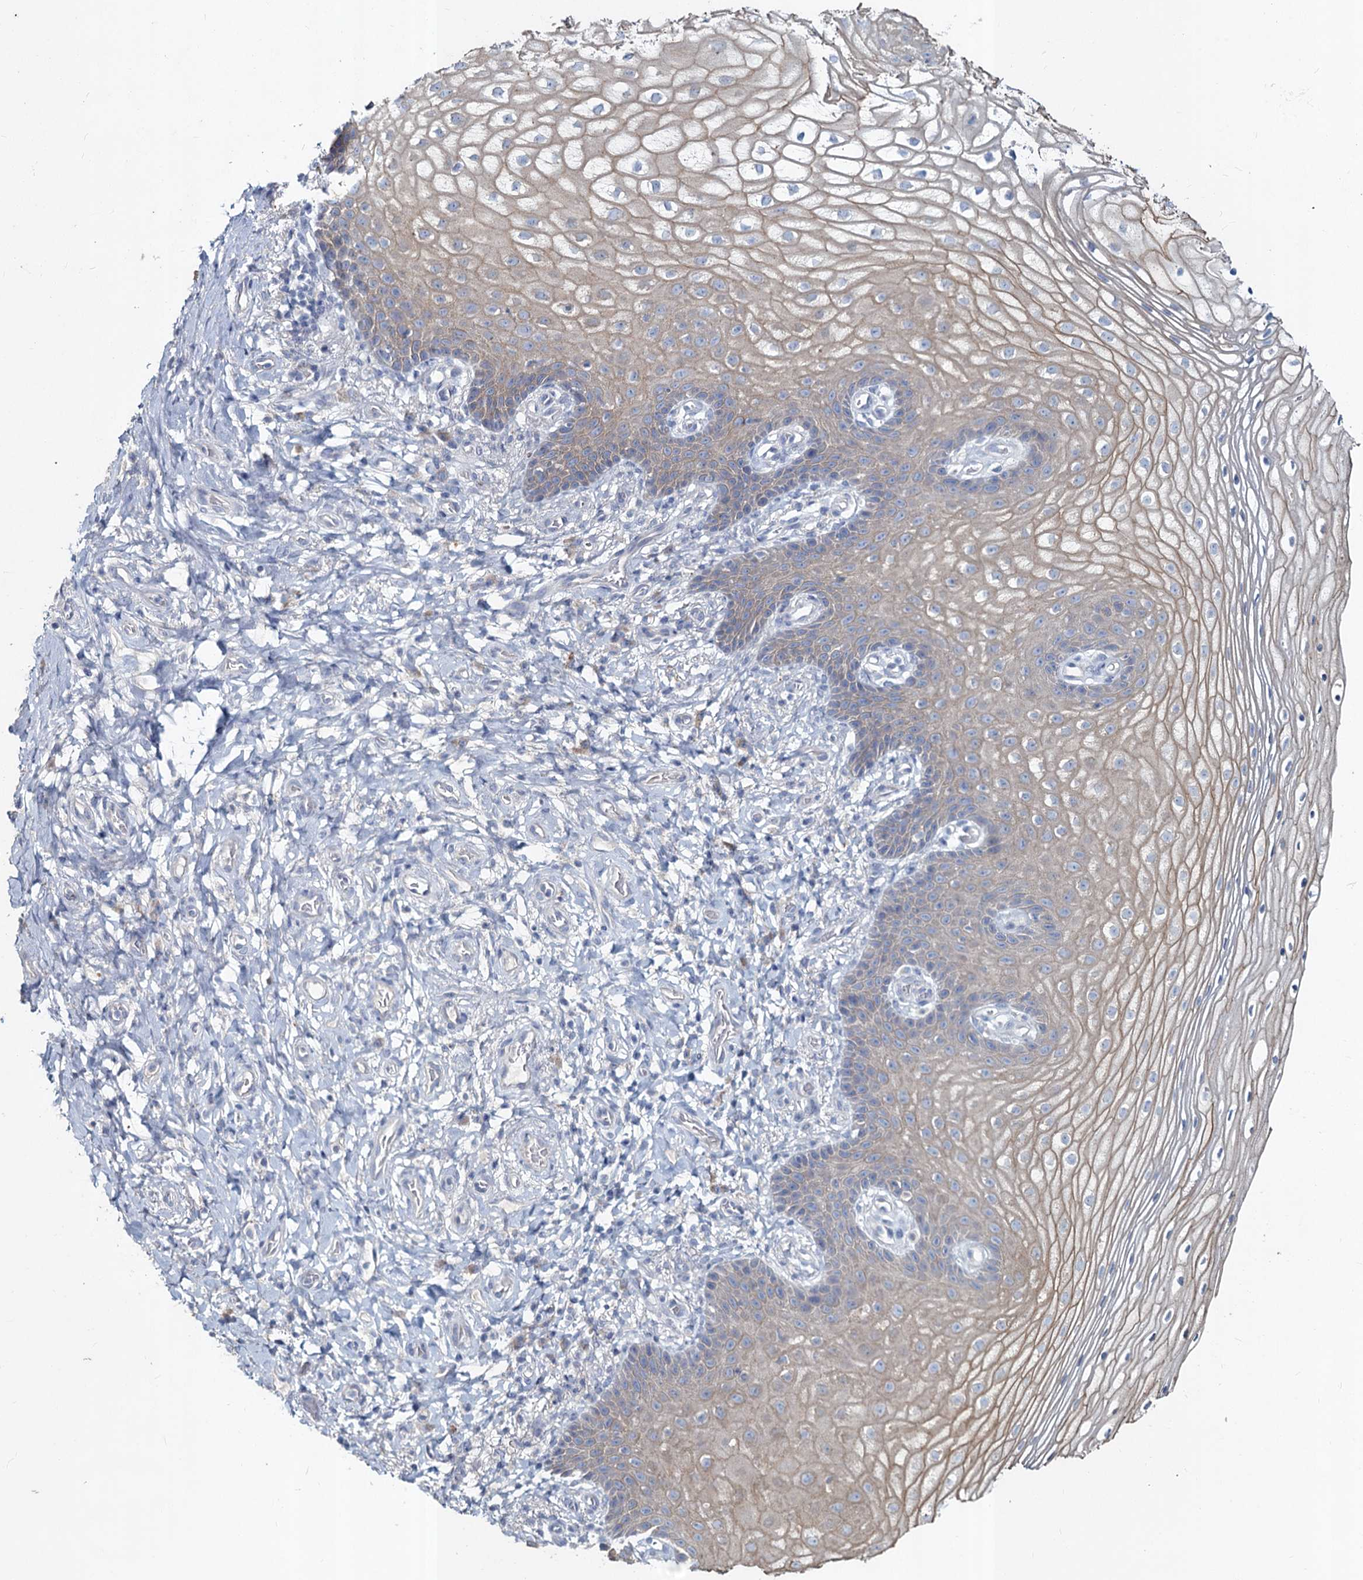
{"staining": {"intensity": "weak", "quantity": "25%-75%", "location": "cytoplasmic/membranous"}, "tissue": "vagina", "cell_type": "Squamous epithelial cells", "image_type": "normal", "snomed": [{"axis": "morphology", "description": "Normal tissue, NOS"}, {"axis": "topography", "description": "Vagina"}], "caption": "DAB immunohistochemical staining of unremarkable vagina exhibits weak cytoplasmic/membranous protein staining in approximately 25%-75% of squamous epithelial cells. (DAB (3,3'-diaminobenzidine) IHC, brown staining for protein, blue staining for nuclei).", "gene": "TMX2", "patient": {"sex": "female", "age": 60}}